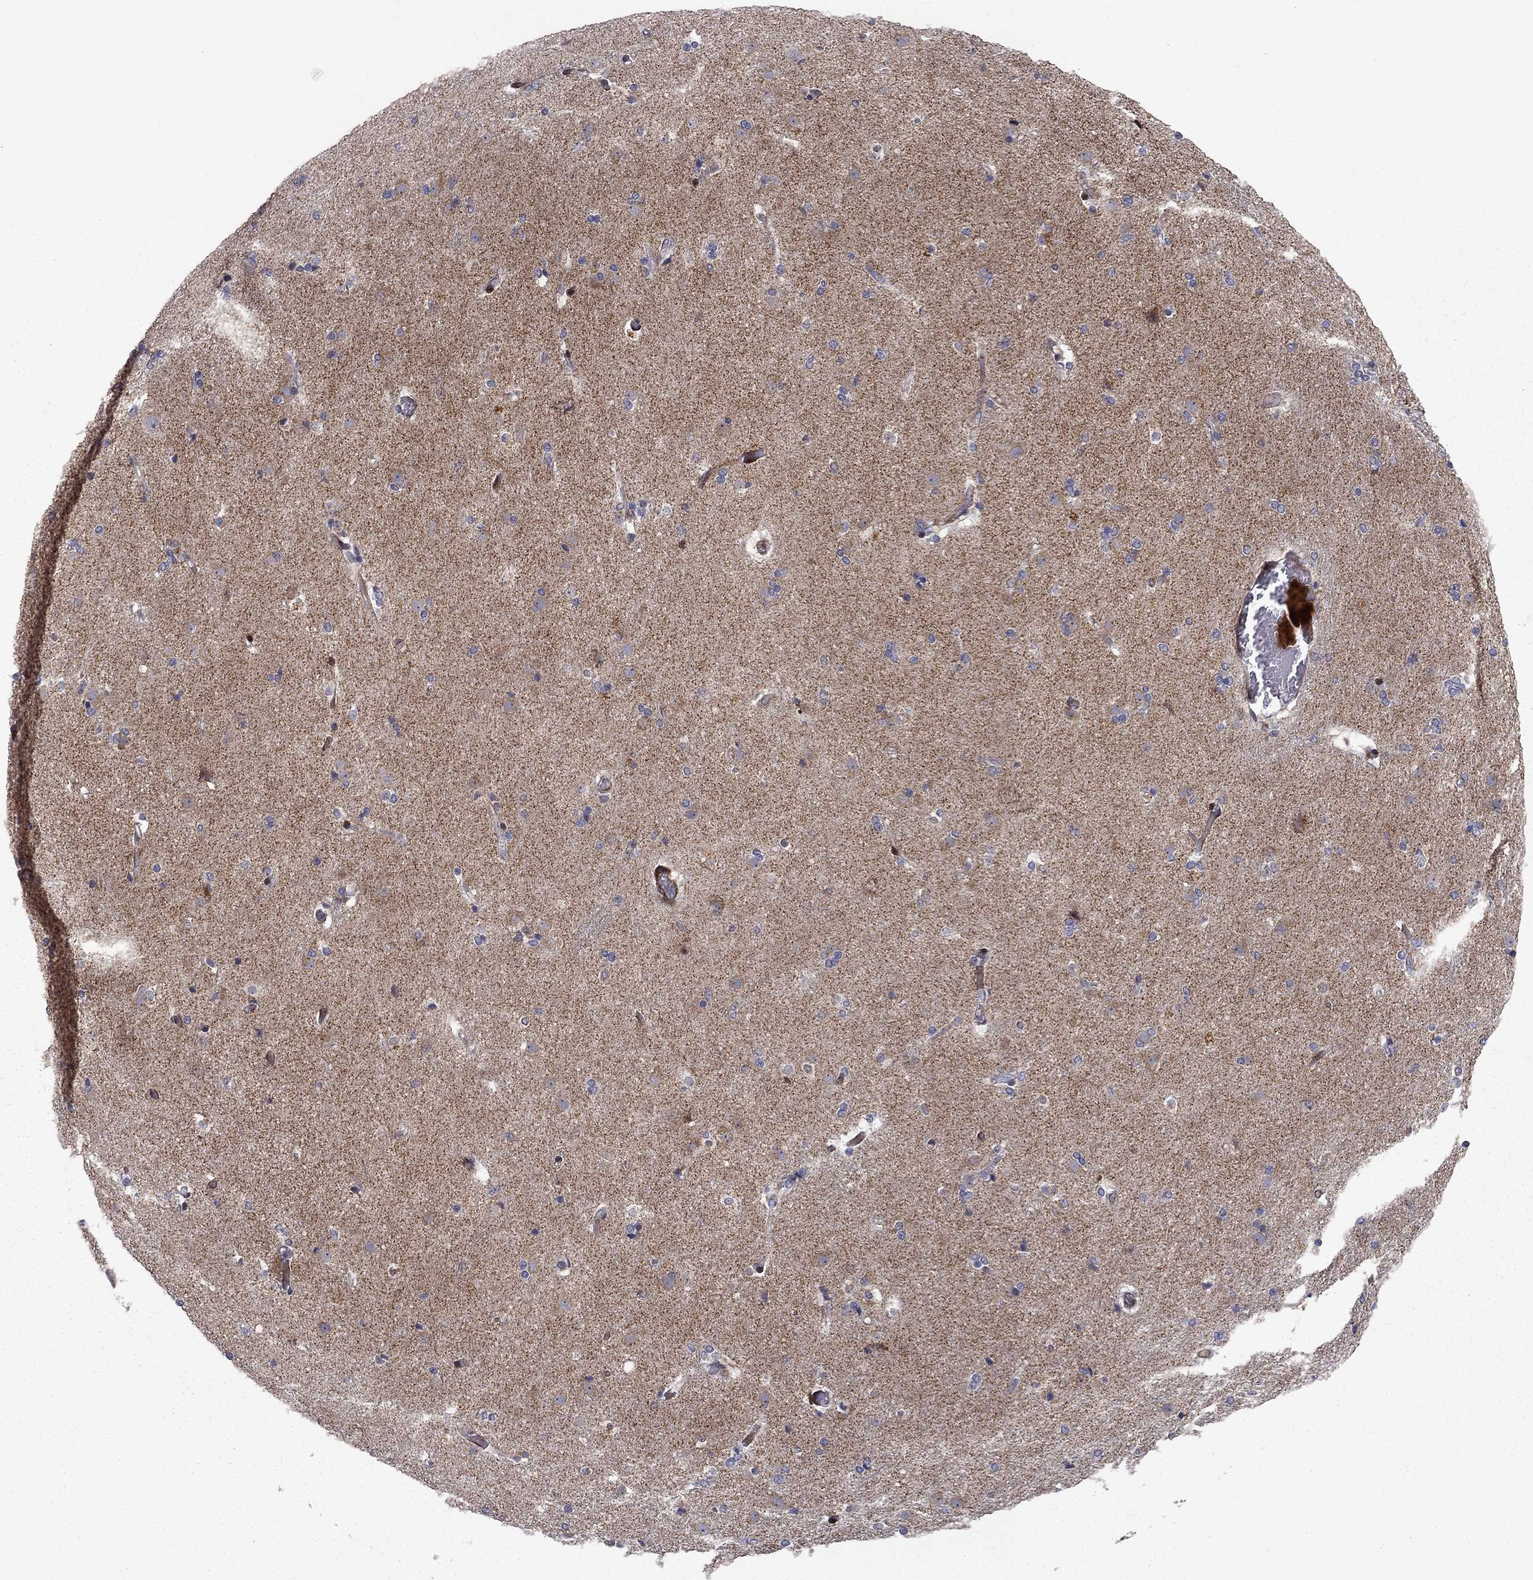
{"staining": {"intensity": "negative", "quantity": "none", "location": "none"}, "tissue": "caudate", "cell_type": "Glial cells", "image_type": "normal", "snomed": [{"axis": "morphology", "description": "Normal tissue, NOS"}, {"axis": "topography", "description": "Lateral ventricle wall"}], "caption": "The immunohistochemistry photomicrograph has no significant positivity in glial cells of caudate. (DAB (3,3'-diaminobenzidine) immunohistochemistry visualized using brightfield microscopy, high magnification).", "gene": "MIOS", "patient": {"sex": "female", "age": 71}}